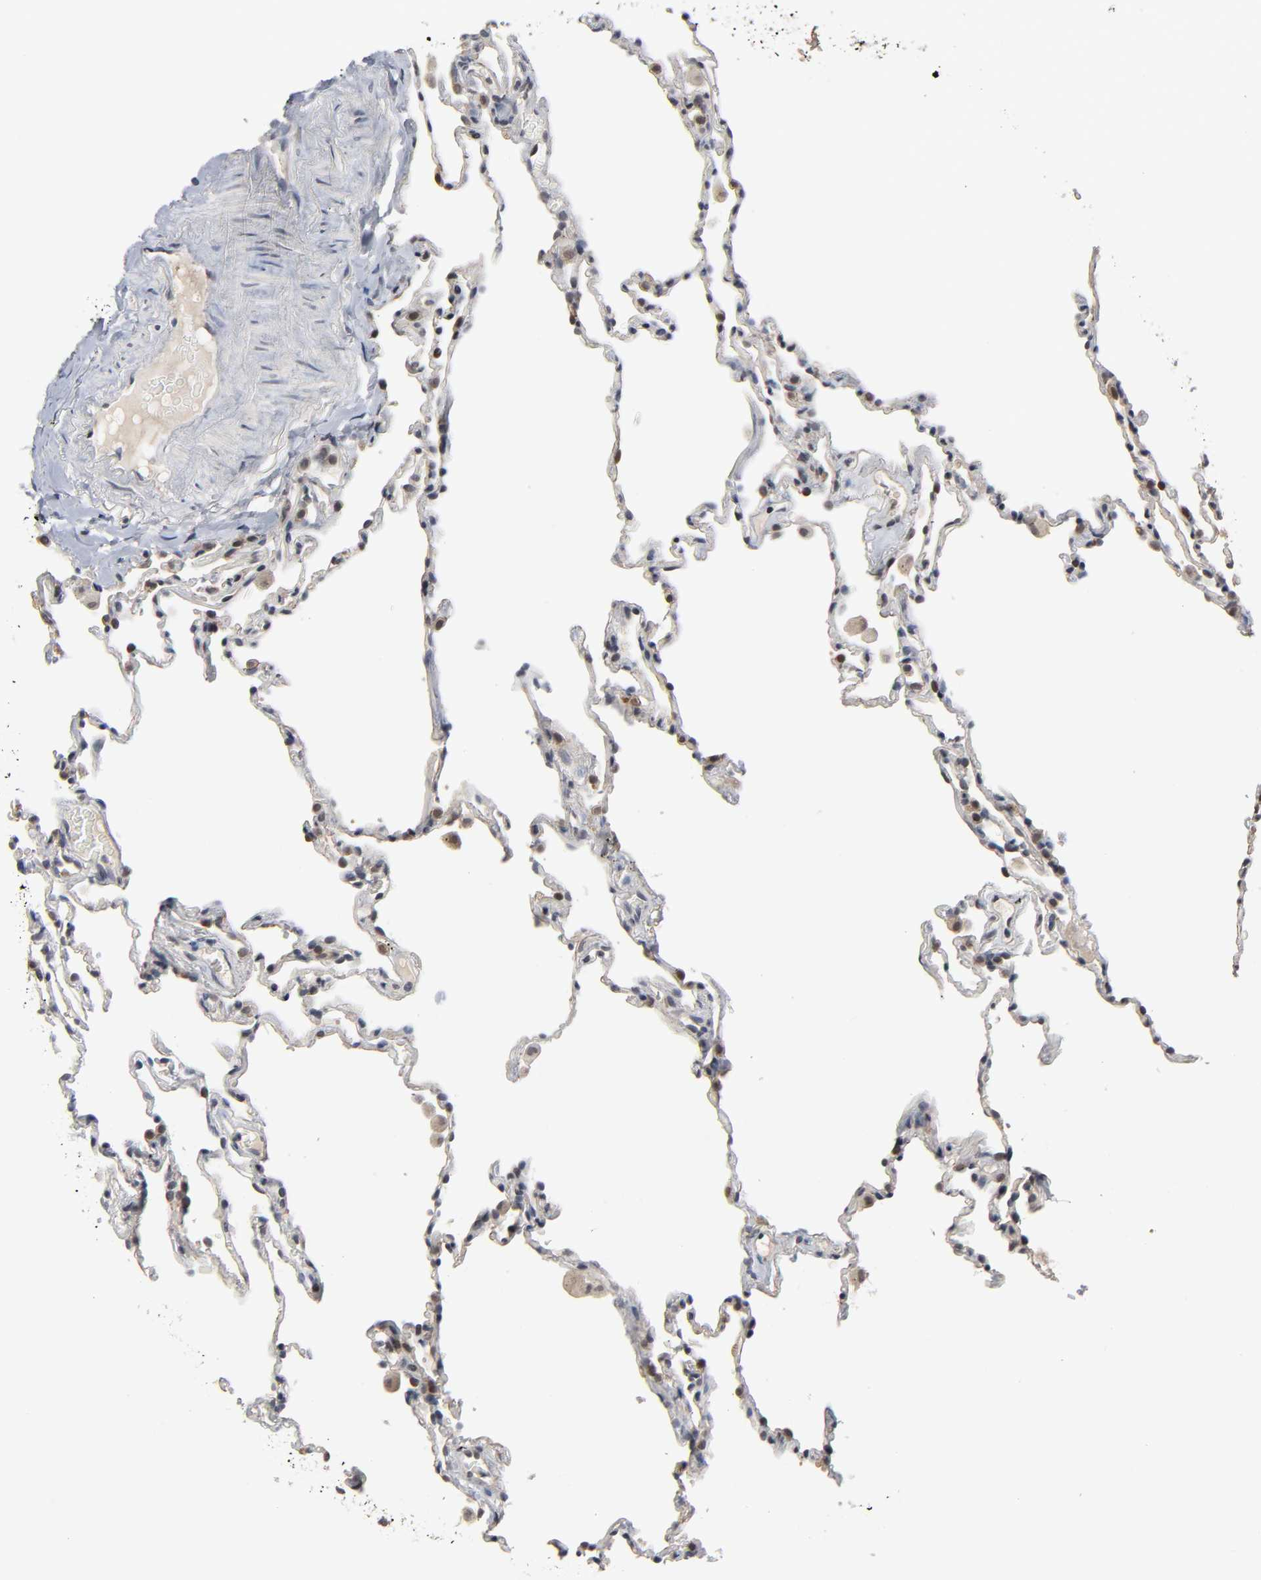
{"staining": {"intensity": "moderate", "quantity": "25%-75%", "location": "cytoplasmic/membranous,nuclear"}, "tissue": "lung", "cell_type": "Alveolar cells", "image_type": "normal", "snomed": [{"axis": "morphology", "description": "Normal tissue, NOS"}, {"axis": "morphology", "description": "Soft tissue tumor metastatic"}, {"axis": "topography", "description": "Lung"}], "caption": "This is a micrograph of IHC staining of benign lung, which shows moderate positivity in the cytoplasmic/membranous,nuclear of alveolar cells.", "gene": "HTR1E", "patient": {"sex": "male", "age": 59}}